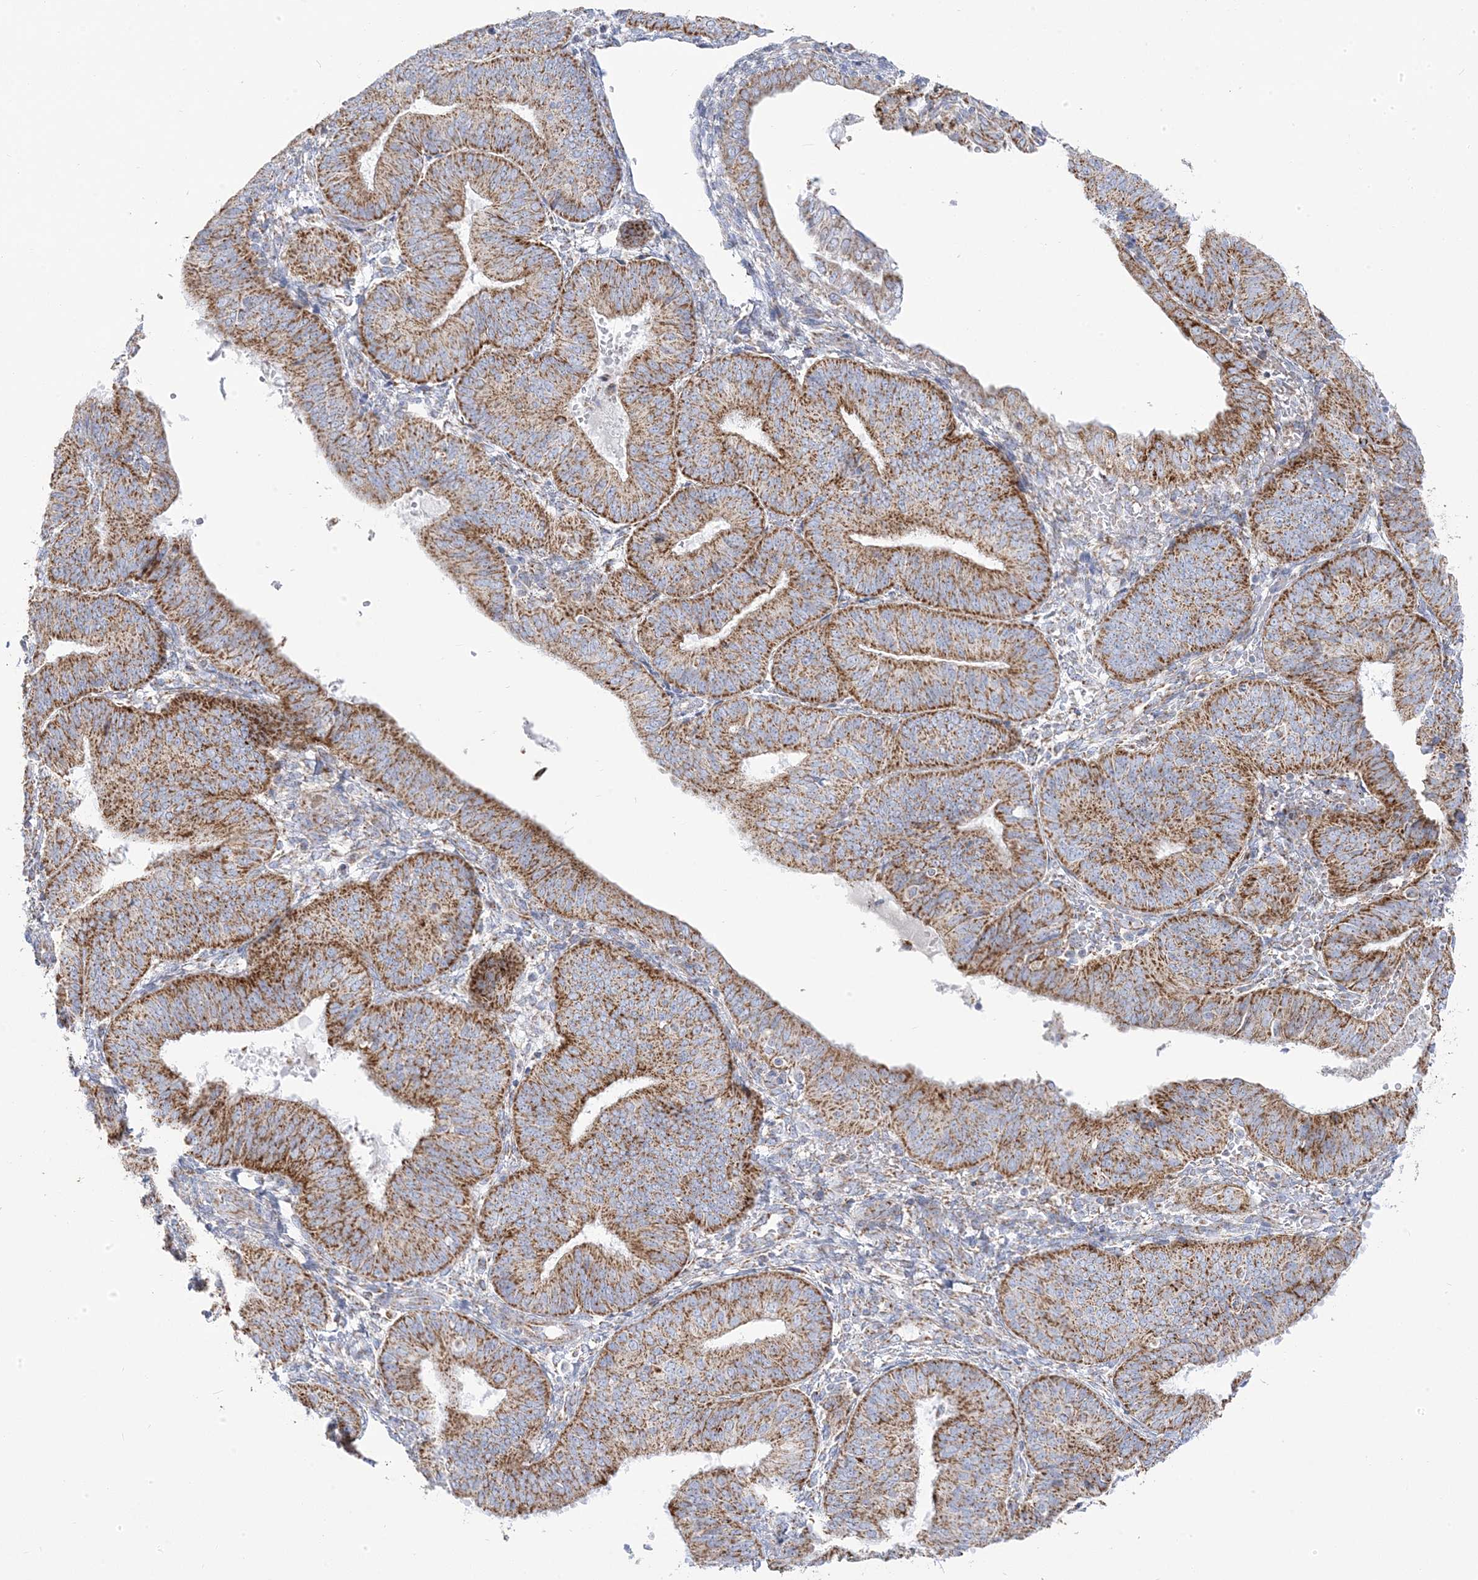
{"staining": {"intensity": "moderate", "quantity": ">75%", "location": "cytoplasmic/membranous"}, "tissue": "endometrial cancer", "cell_type": "Tumor cells", "image_type": "cancer", "snomed": [{"axis": "morphology", "description": "Adenocarcinoma, NOS"}, {"axis": "topography", "description": "Endometrium"}], "caption": "Brown immunohistochemical staining in endometrial cancer (adenocarcinoma) demonstrates moderate cytoplasmic/membranous positivity in about >75% of tumor cells.", "gene": "PCCB", "patient": {"sex": "female", "age": 58}}